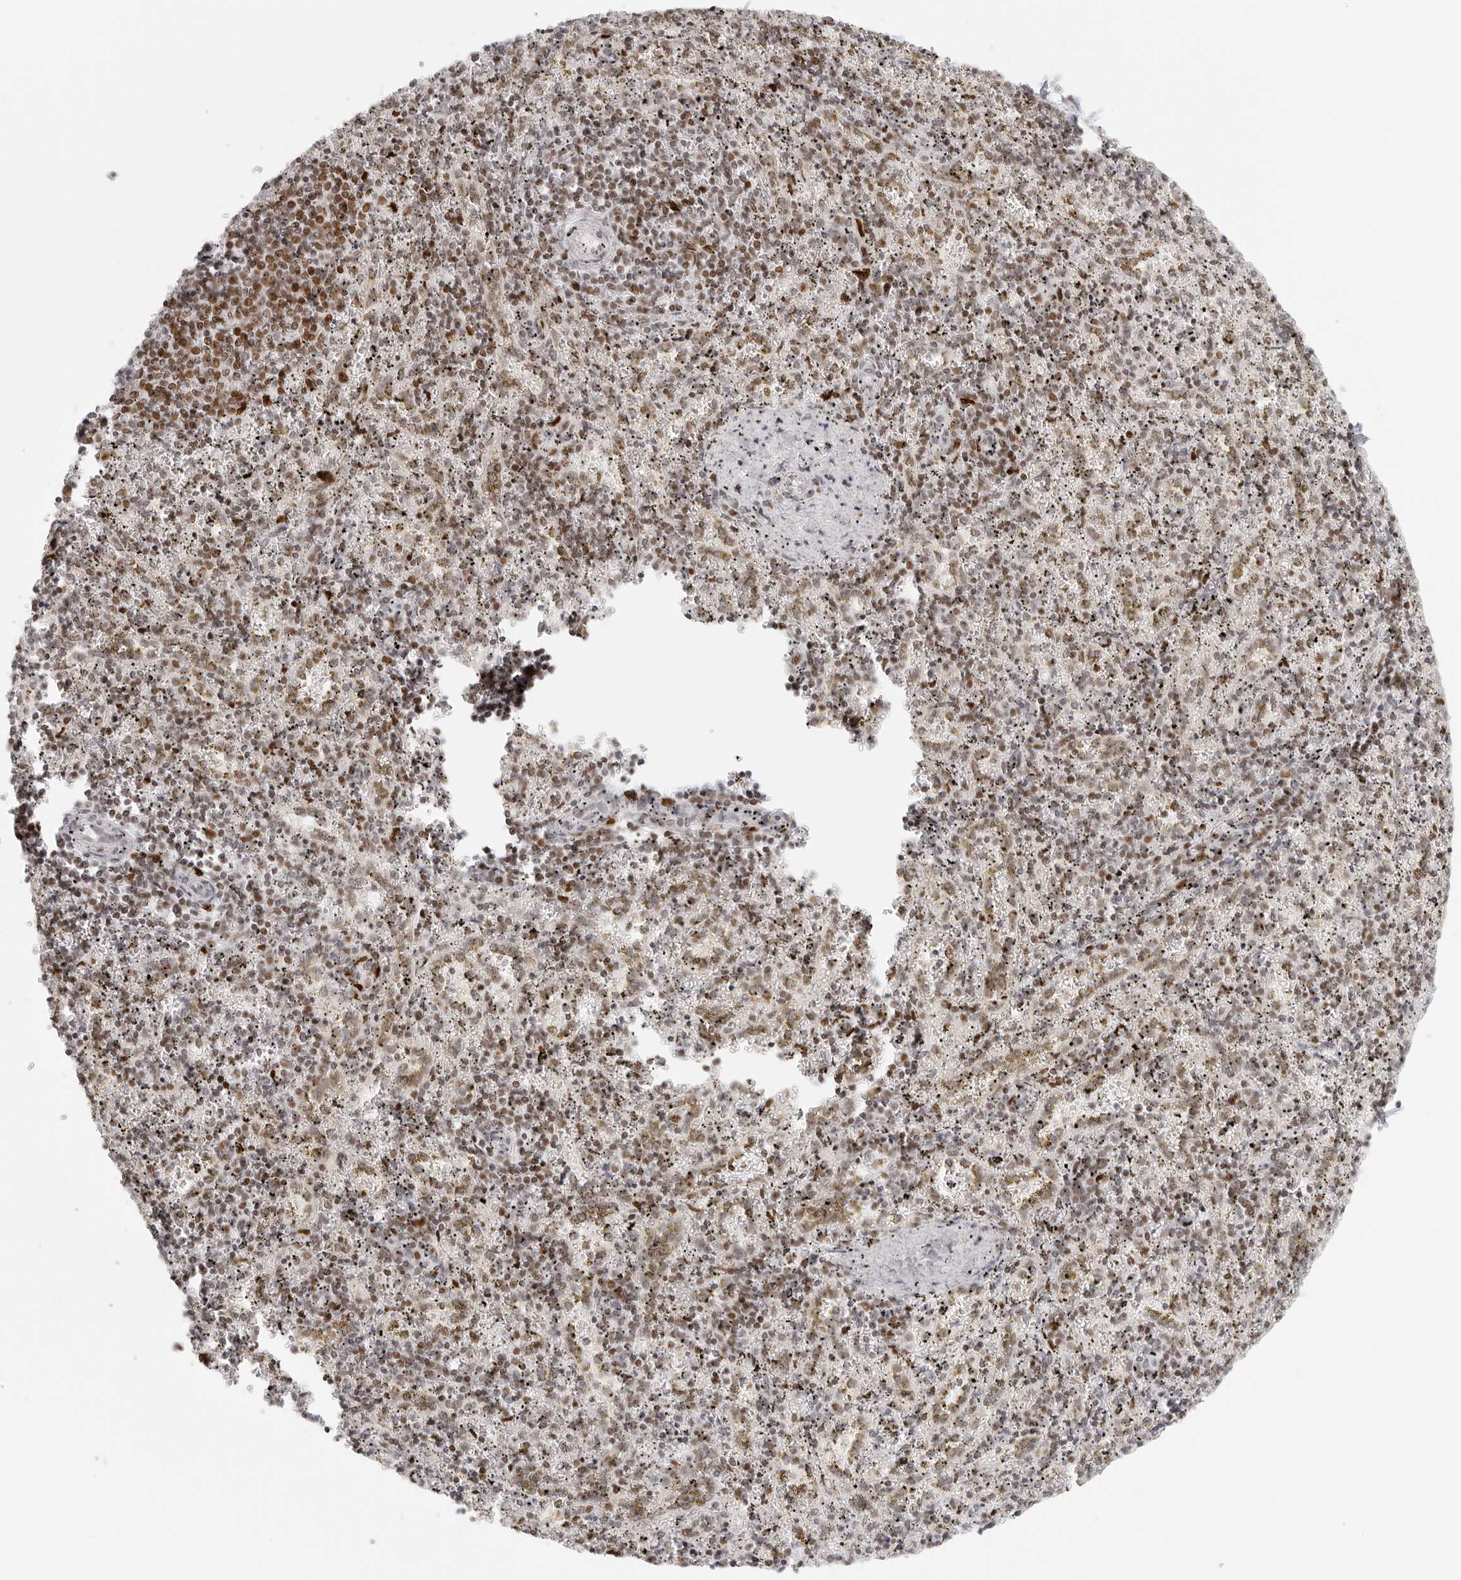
{"staining": {"intensity": "moderate", "quantity": "25%-75%", "location": "nuclear"}, "tissue": "spleen", "cell_type": "Cells in red pulp", "image_type": "normal", "snomed": [{"axis": "morphology", "description": "Normal tissue, NOS"}, {"axis": "topography", "description": "Spleen"}], "caption": "Immunohistochemical staining of unremarkable spleen shows 25%-75% levels of moderate nuclear protein positivity in approximately 25%-75% of cells in red pulp.", "gene": "RCC1", "patient": {"sex": "male", "age": 11}}